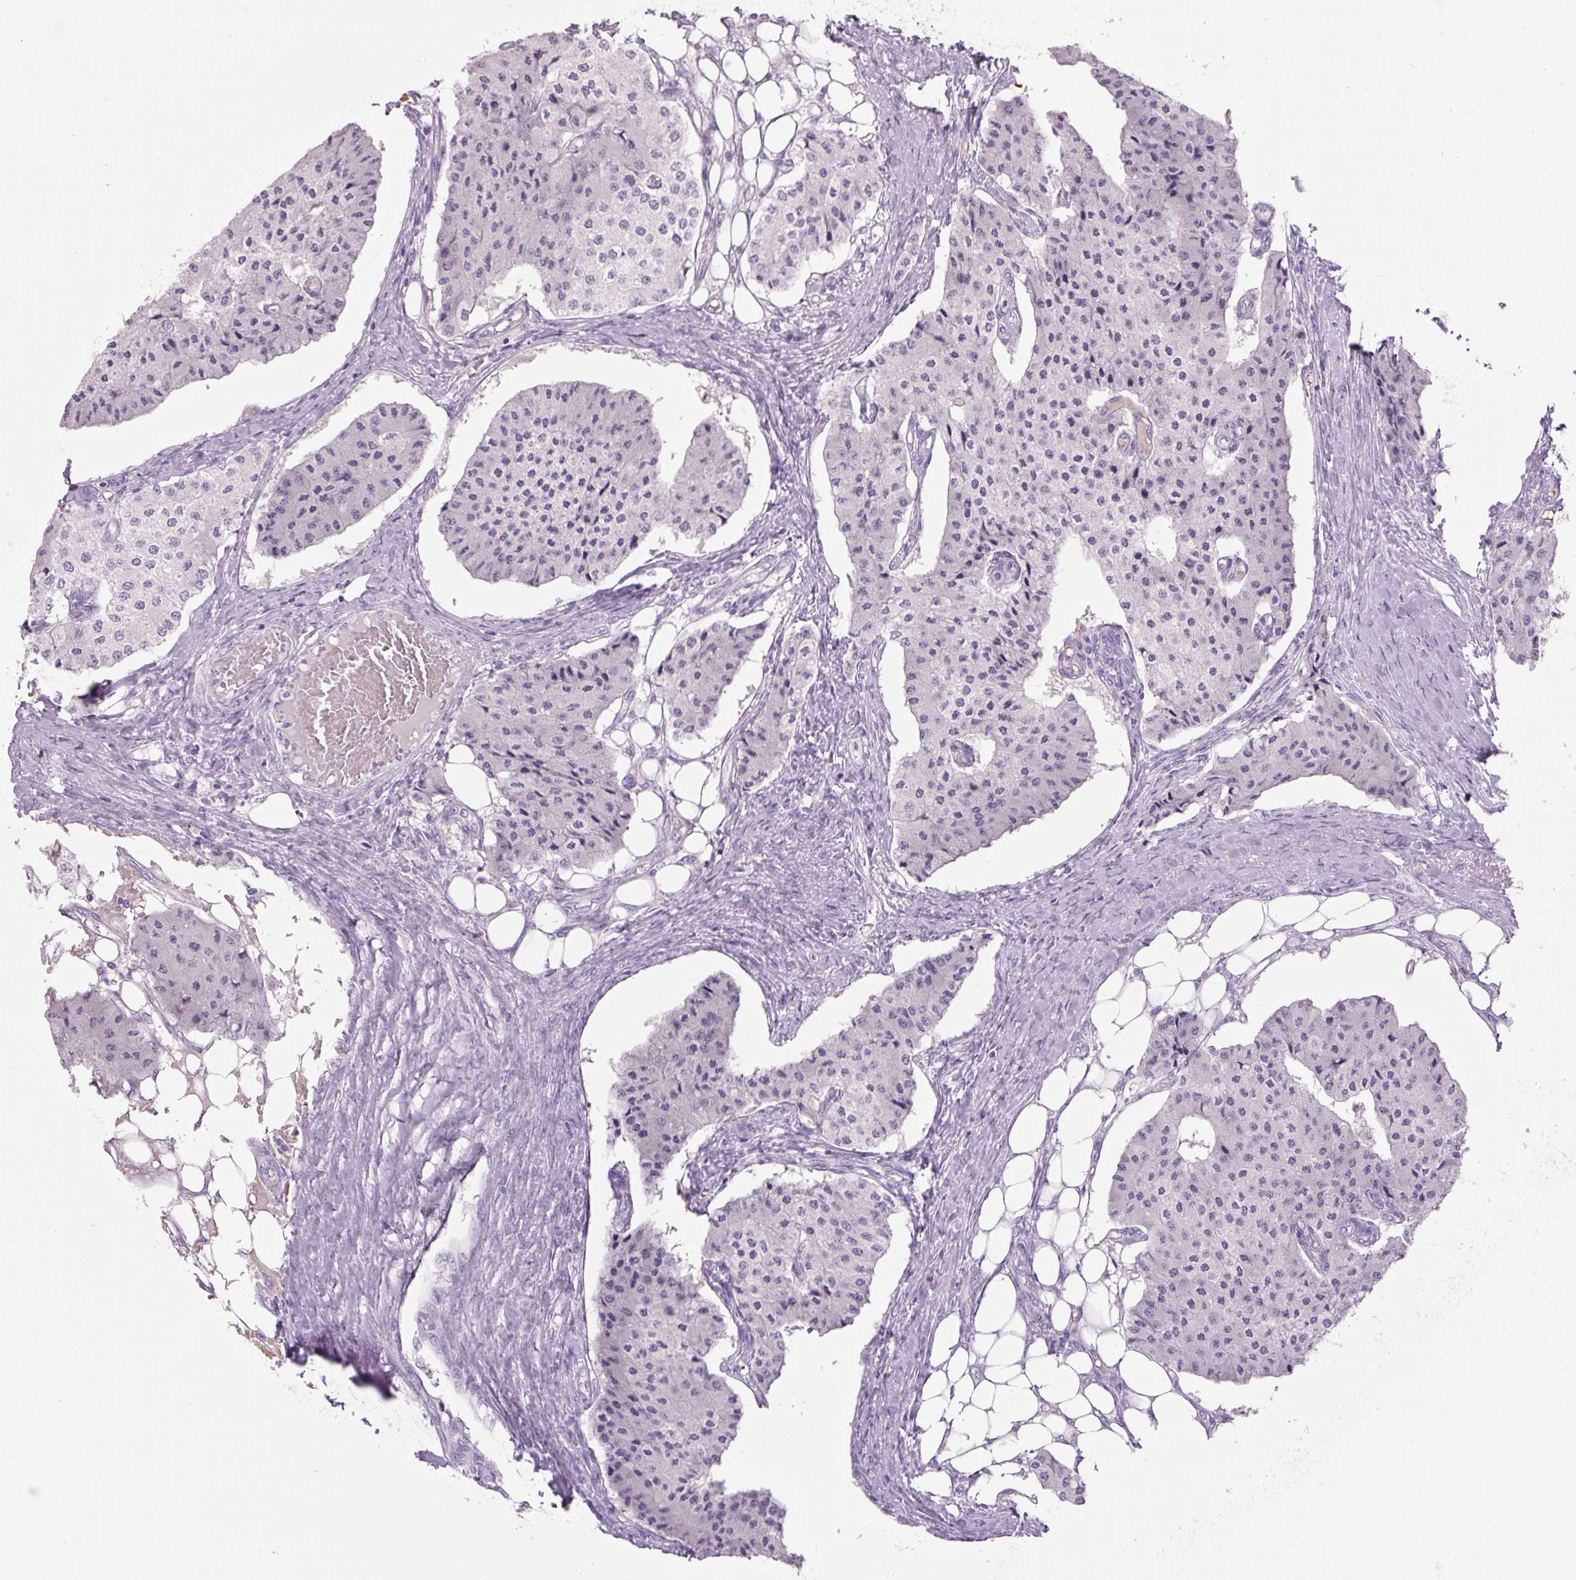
{"staining": {"intensity": "negative", "quantity": "none", "location": "none"}, "tissue": "carcinoid", "cell_type": "Tumor cells", "image_type": "cancer", "snomed": [{"axis": "morphology", "description": "Carcinoid, malignant, NOS"}, {"axis": "topography", "description": "Colon"}], "caption": "This is an IHC image of human malignant carcinoid. There is no expression in tumor cells.", "gene": "COL9A2", "patient": {"sex": "female", "age": 52}}